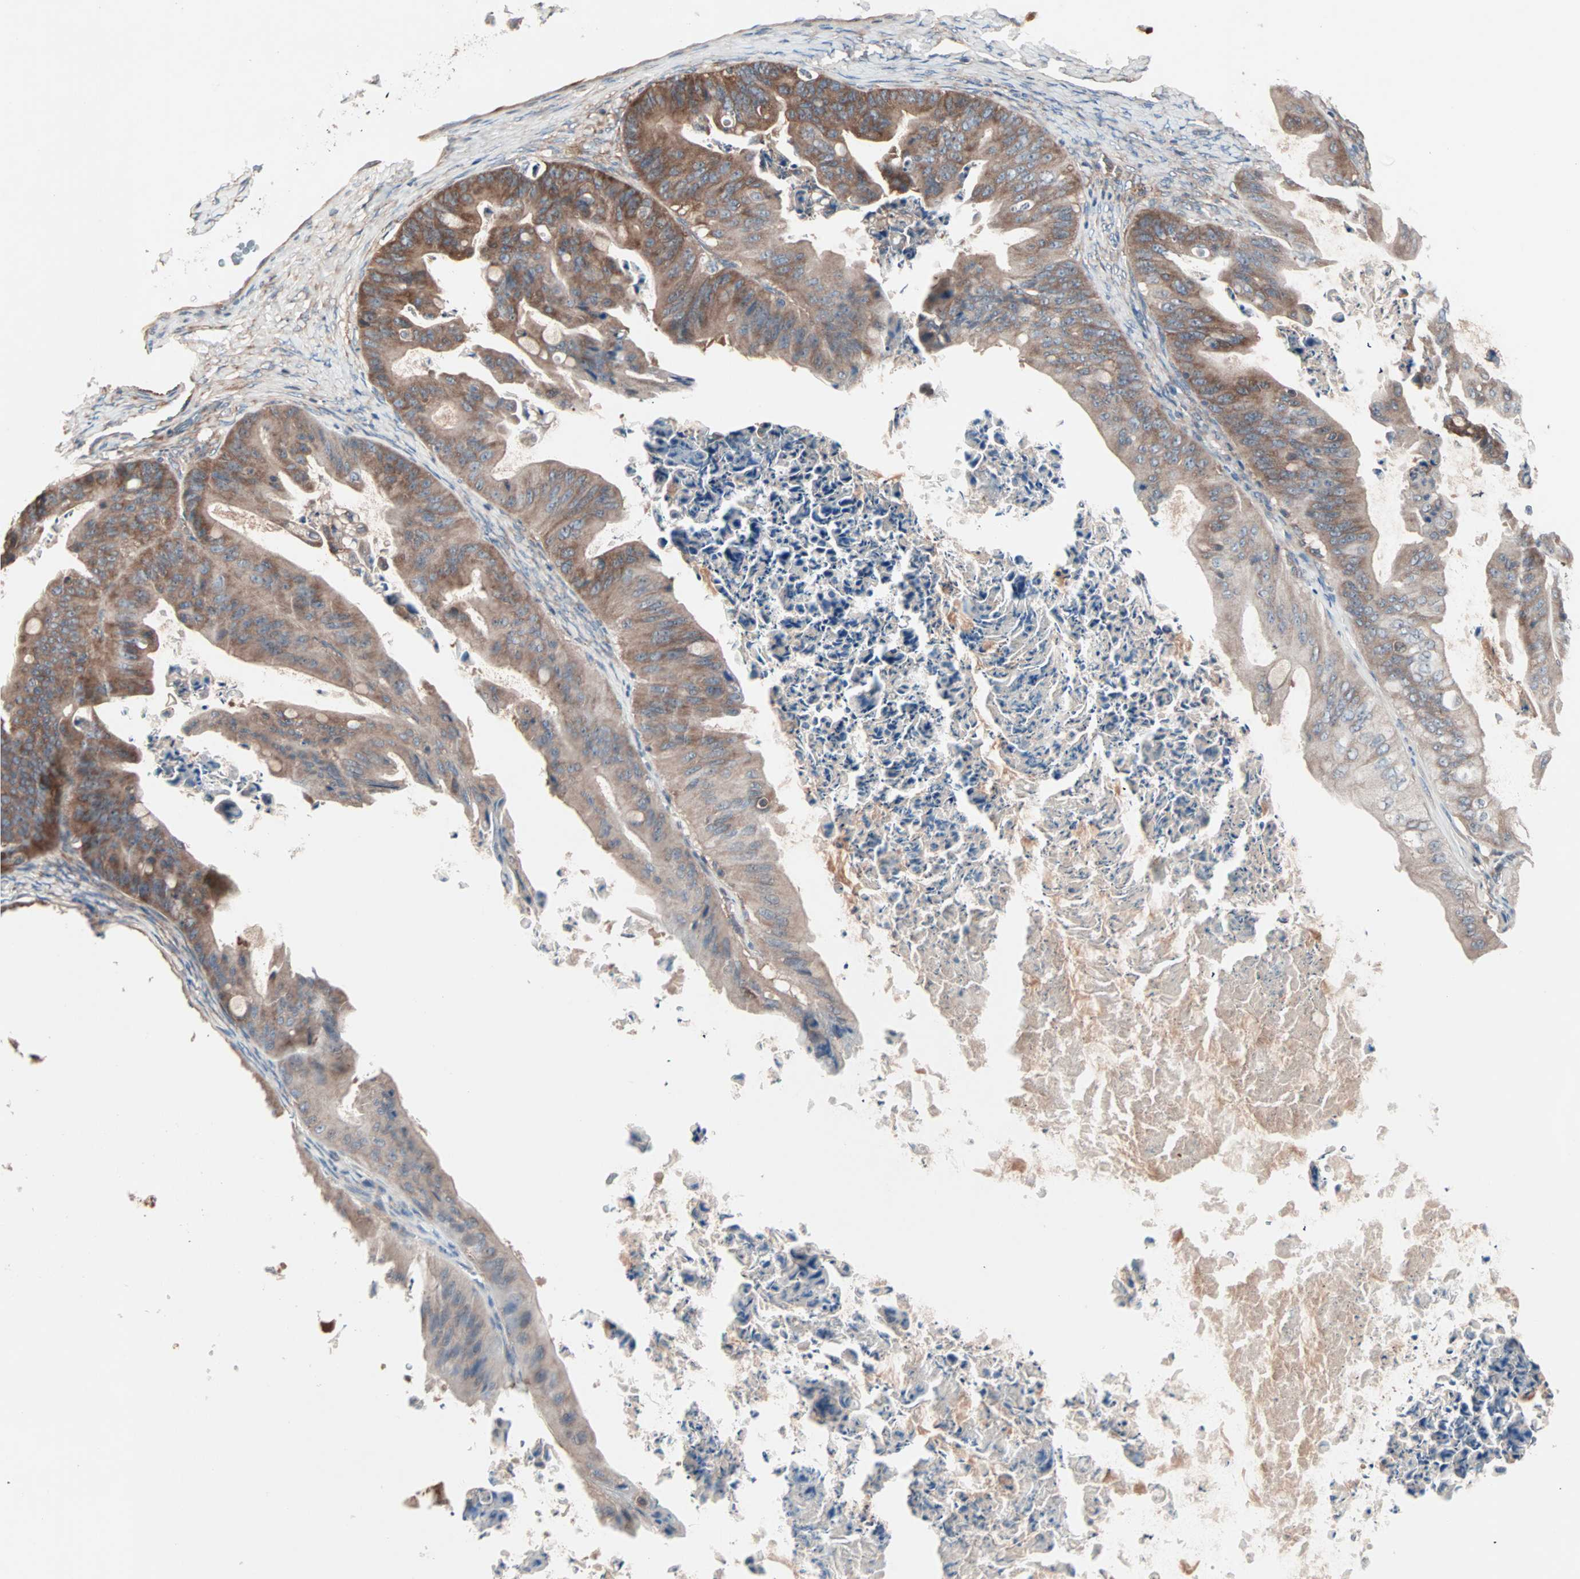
{"staining": {"intensity": "moderate", "quantity": ">75%", "location": "cytoplasmic/membranous"}, "tissue": "ovarian cancer", "cell_type": "Tumor cells", "image_type": "cancer", "snomed": [{"axis": "morphology", "description": "Cystadenocarcinoma, mucinous, NOS"}, {"axis": "topography", "description": "Ovary"}], "caption": "A micrograph of human ovarian cancer (mucinous cystadenocarcinoma) stained for a protein demonstrates moderate cytoplasmic/membranous brown staining in tumor cells.", "gene": "CAD", "patient": {"sex": "female", "age": 37}}